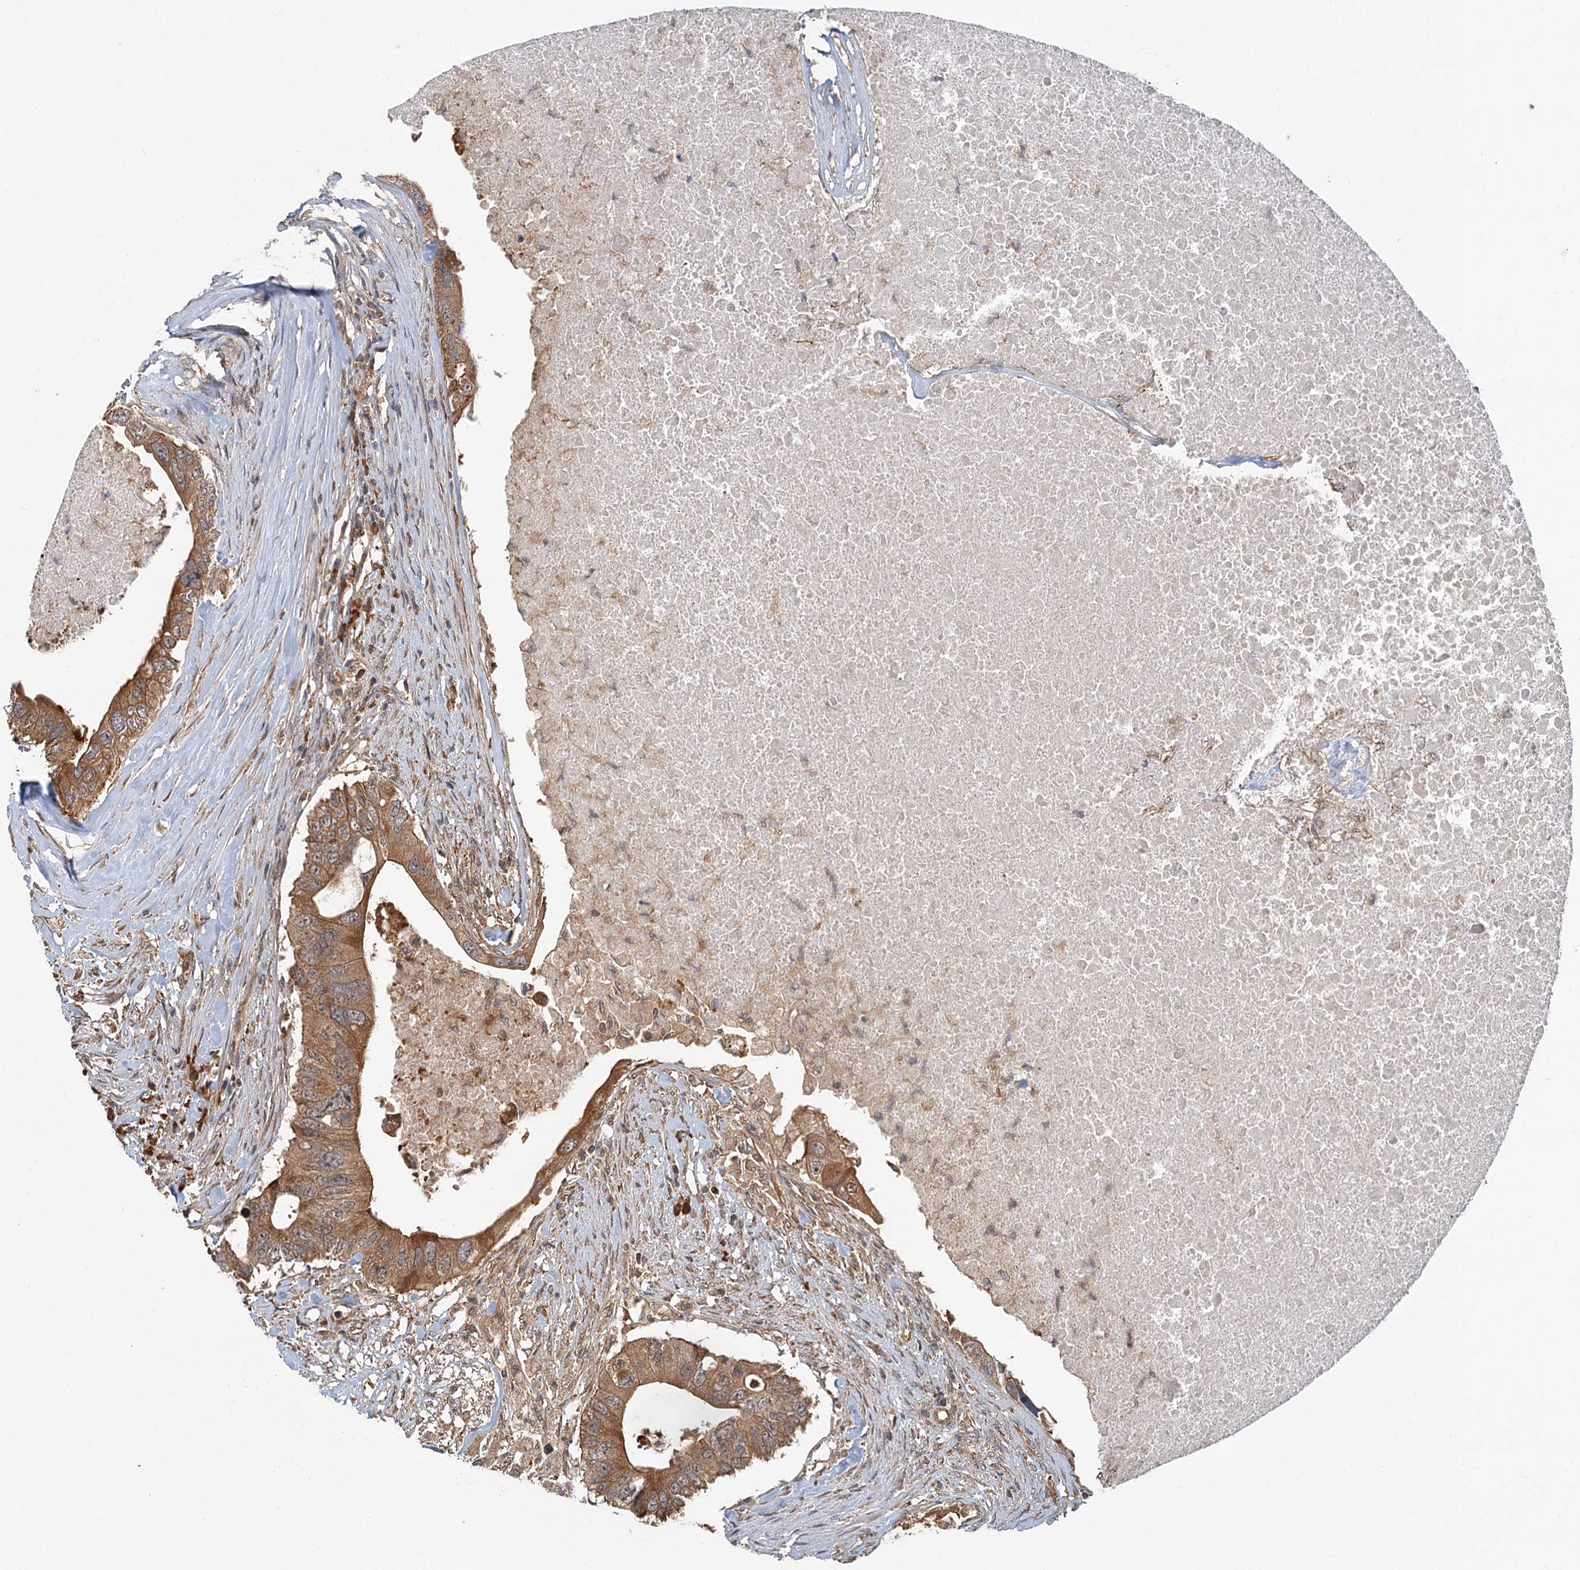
{"staining": {"intensity": "moderate", "quantity": ">75%", "location": "cytoplasmic/membranous"}, "tissue": "colorectal cancer", "cell_type": "Tumor cells", "image_type": "cancer", "snomed": [{"axis": "morphology", "description": "Adenocarcinoma, NOS"}, {"axis": "topography", "description": "Colon"}], "caption": "Colorectal cancer (adenocarcinoma) stained with a brown dye reveals moderate cytoplasmic/membranous positive staining in about >75% of tumor cells.", "gene": "ZNF527", "patient": {"sex": "male", "age": 71}}